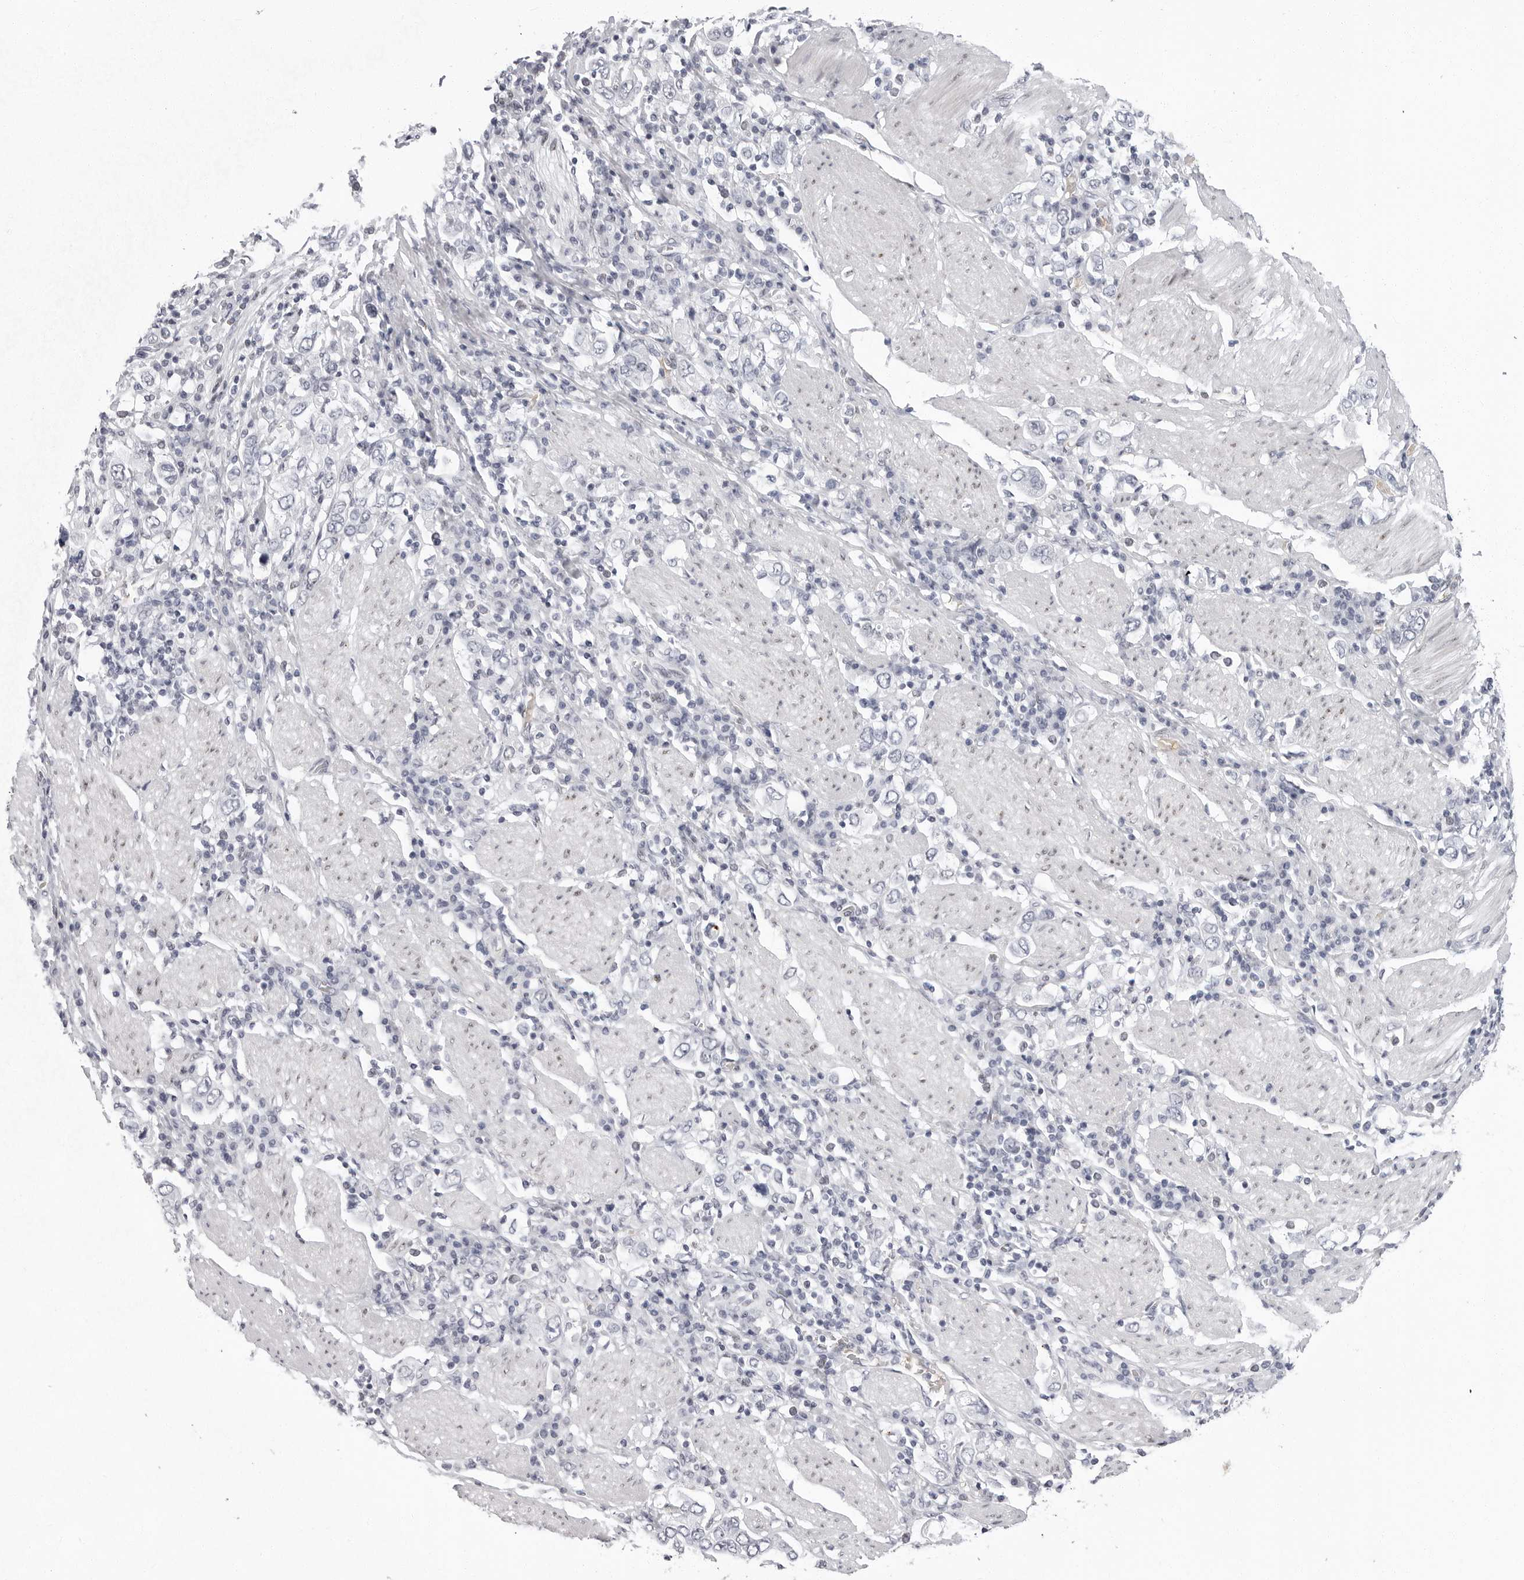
{"staining": {"intensity": "negative", "quantity": "none", "location": "none"}, "tissue": "stomach cancer", "cell_type": "Tumor cells", "image_type": "cancer", "snomed": [{"axis": "morphology", "description": "Adenocarcinoma, NOS"}, {"axis": "topography", "description": "Stomach, upper"}], "caption": "Stomach adenocarcinoma was stained to show a protein in brown. There is no significant positivity in tumor cells.", "gene": "VEZF1", "patient": {"sex": "male", "age": 62}}